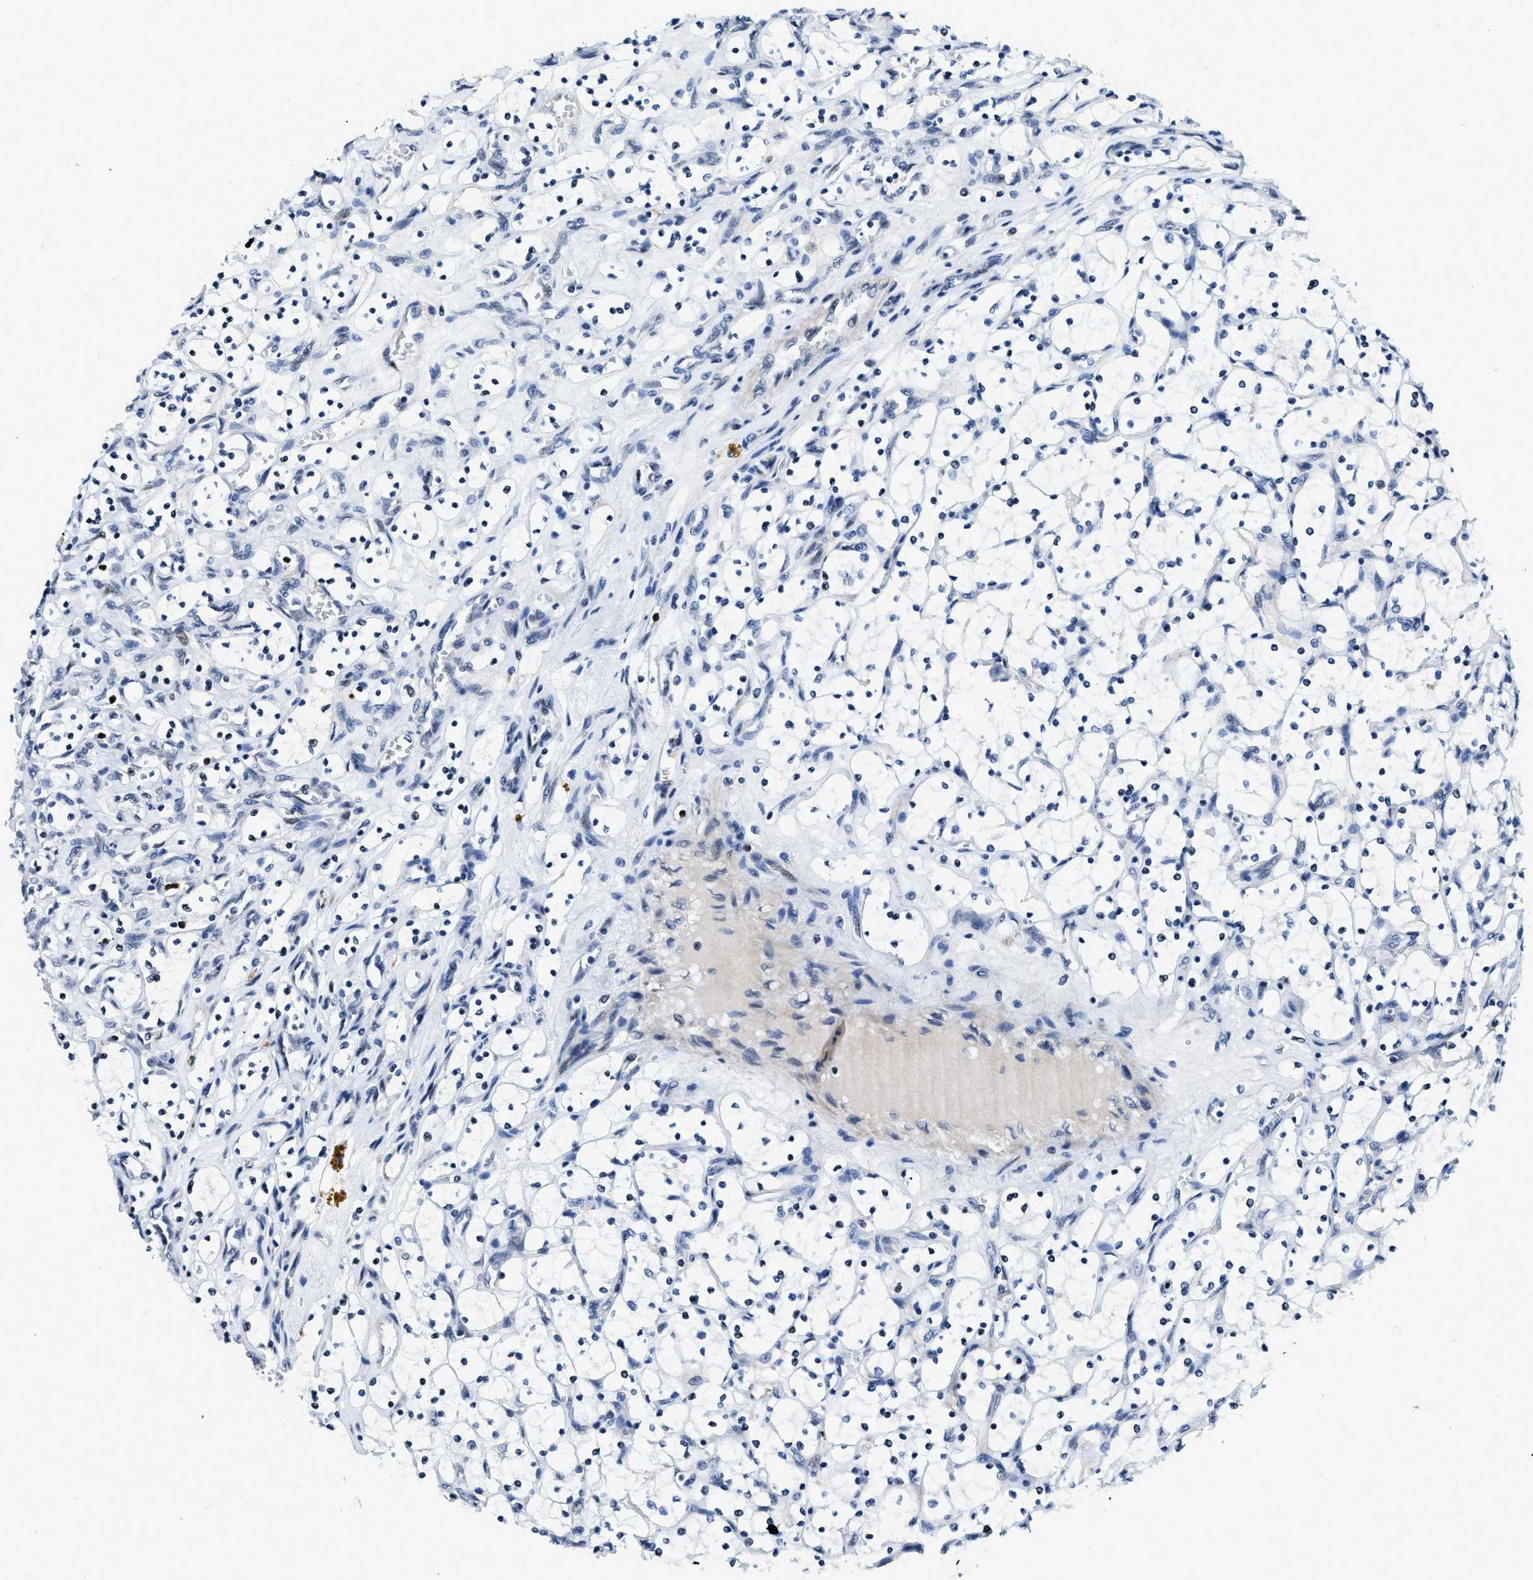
{"staining": {"intensity": "negative", "quantity": "none", "location": "none"}, "tissue": "renal cancer", "cell_type": "Tumor cells", "image_type": "cancer", "snomed": [{"axis": "morphology", "description": "Adenocarcinoma, NOS"}, {"axis": "topography", "description": "Kidney"}], "caption": "The image exhibits no significant positivity in tumor cells of renal adenocarcinoma.", "gene": "ZC3HC1", "patient": {"sex": "female", "age": 69}}